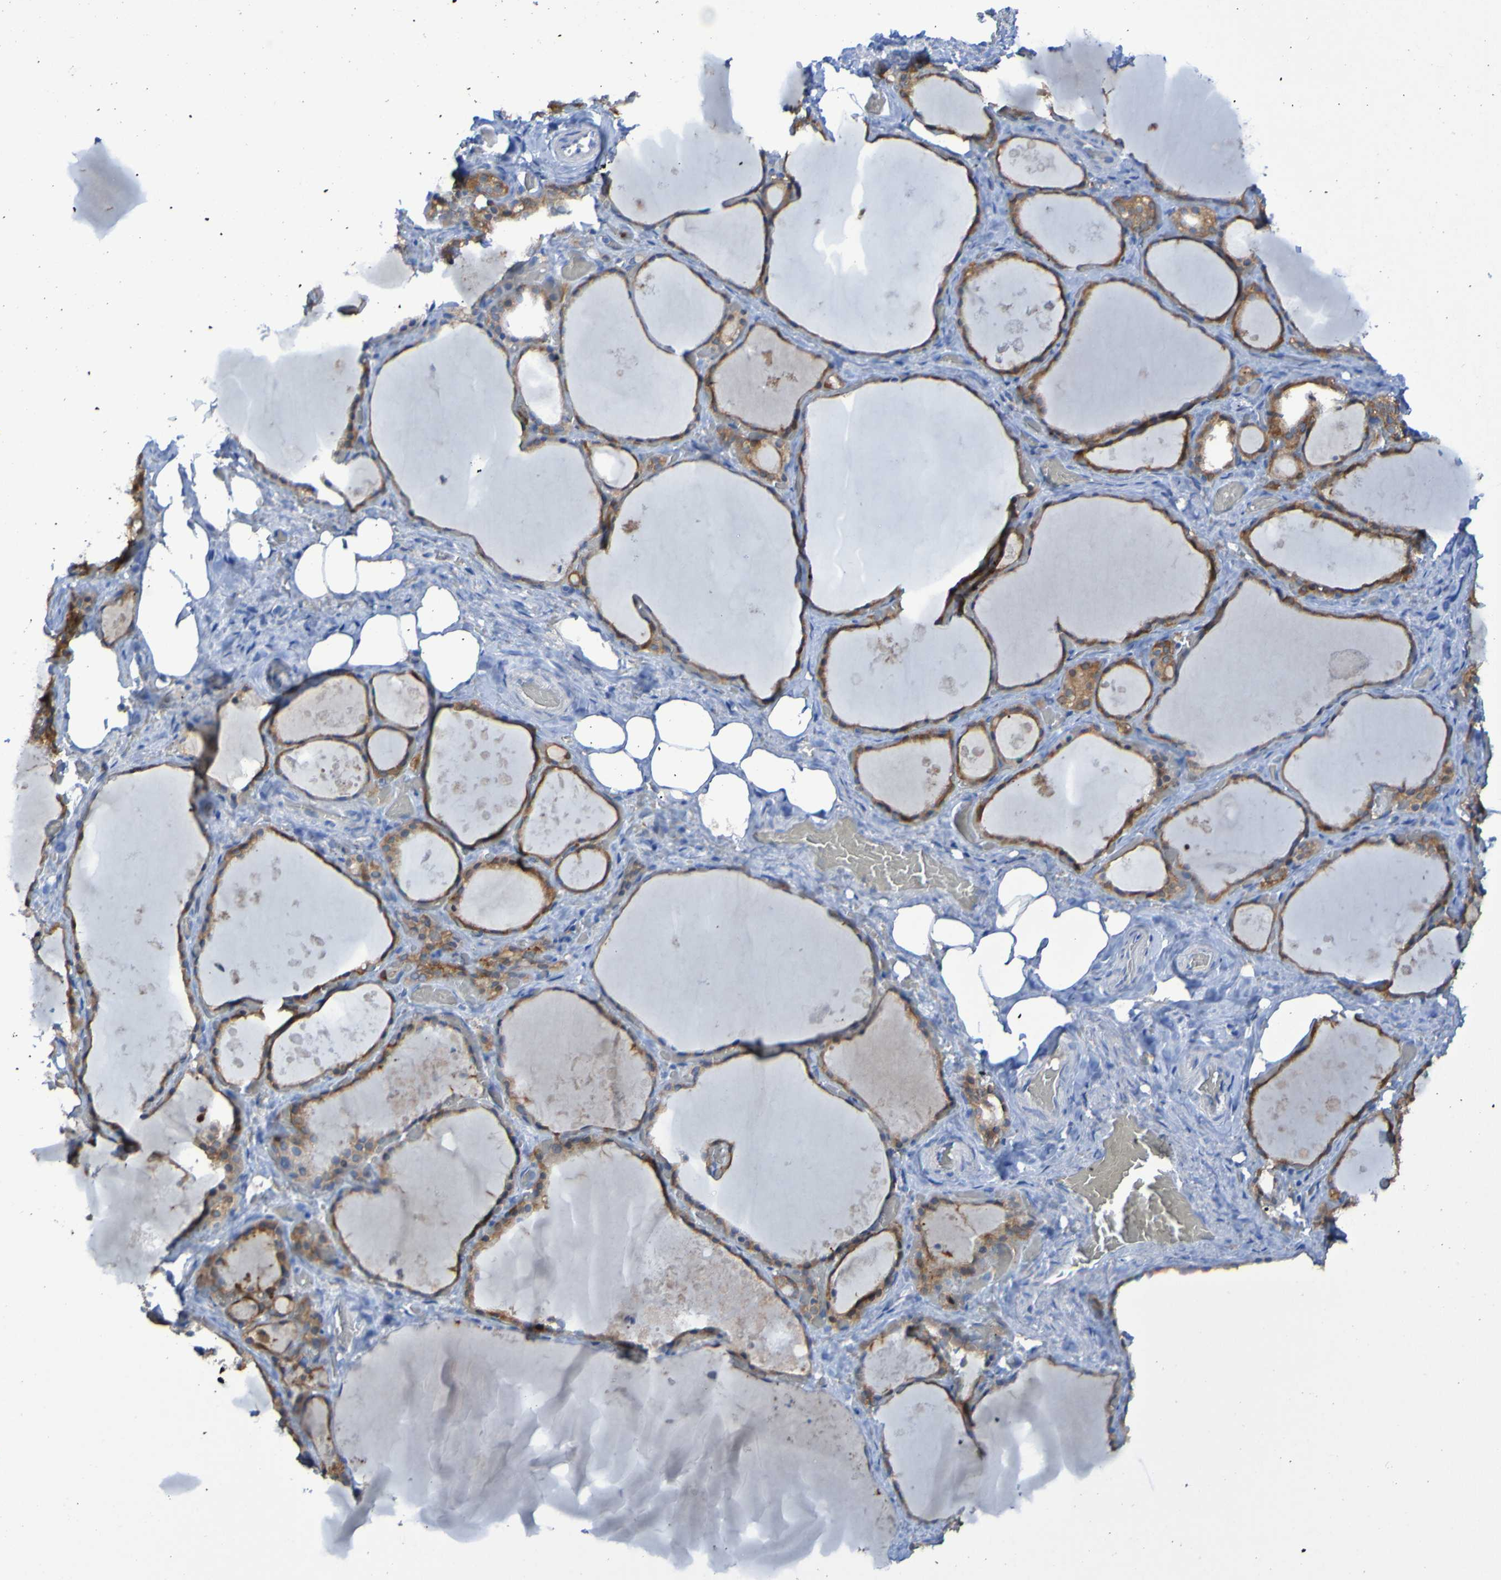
{"staining": {"intensity": "strong", "quantity": ">75%", "location": "cytoplasmic/membranous"}, "tissue": "thyroid gland", "cell_type": "Glandular cells", "image_type": "normal", "snomed": [{"axis": "morphology", "description": "Normal tissue, NOS"}, {"axis": "topography", "description": "Thyroid gland"}], "caption": "Normal thyroid gland shows strong cytoplasmic/membranous staining in about >75% of glandular cells, visualized by immunohistochemistry. (IHC, brightfield microscopy, high magnification).", "gene": "MPPE1", "patient": {"sex": "male", "age": 61}}